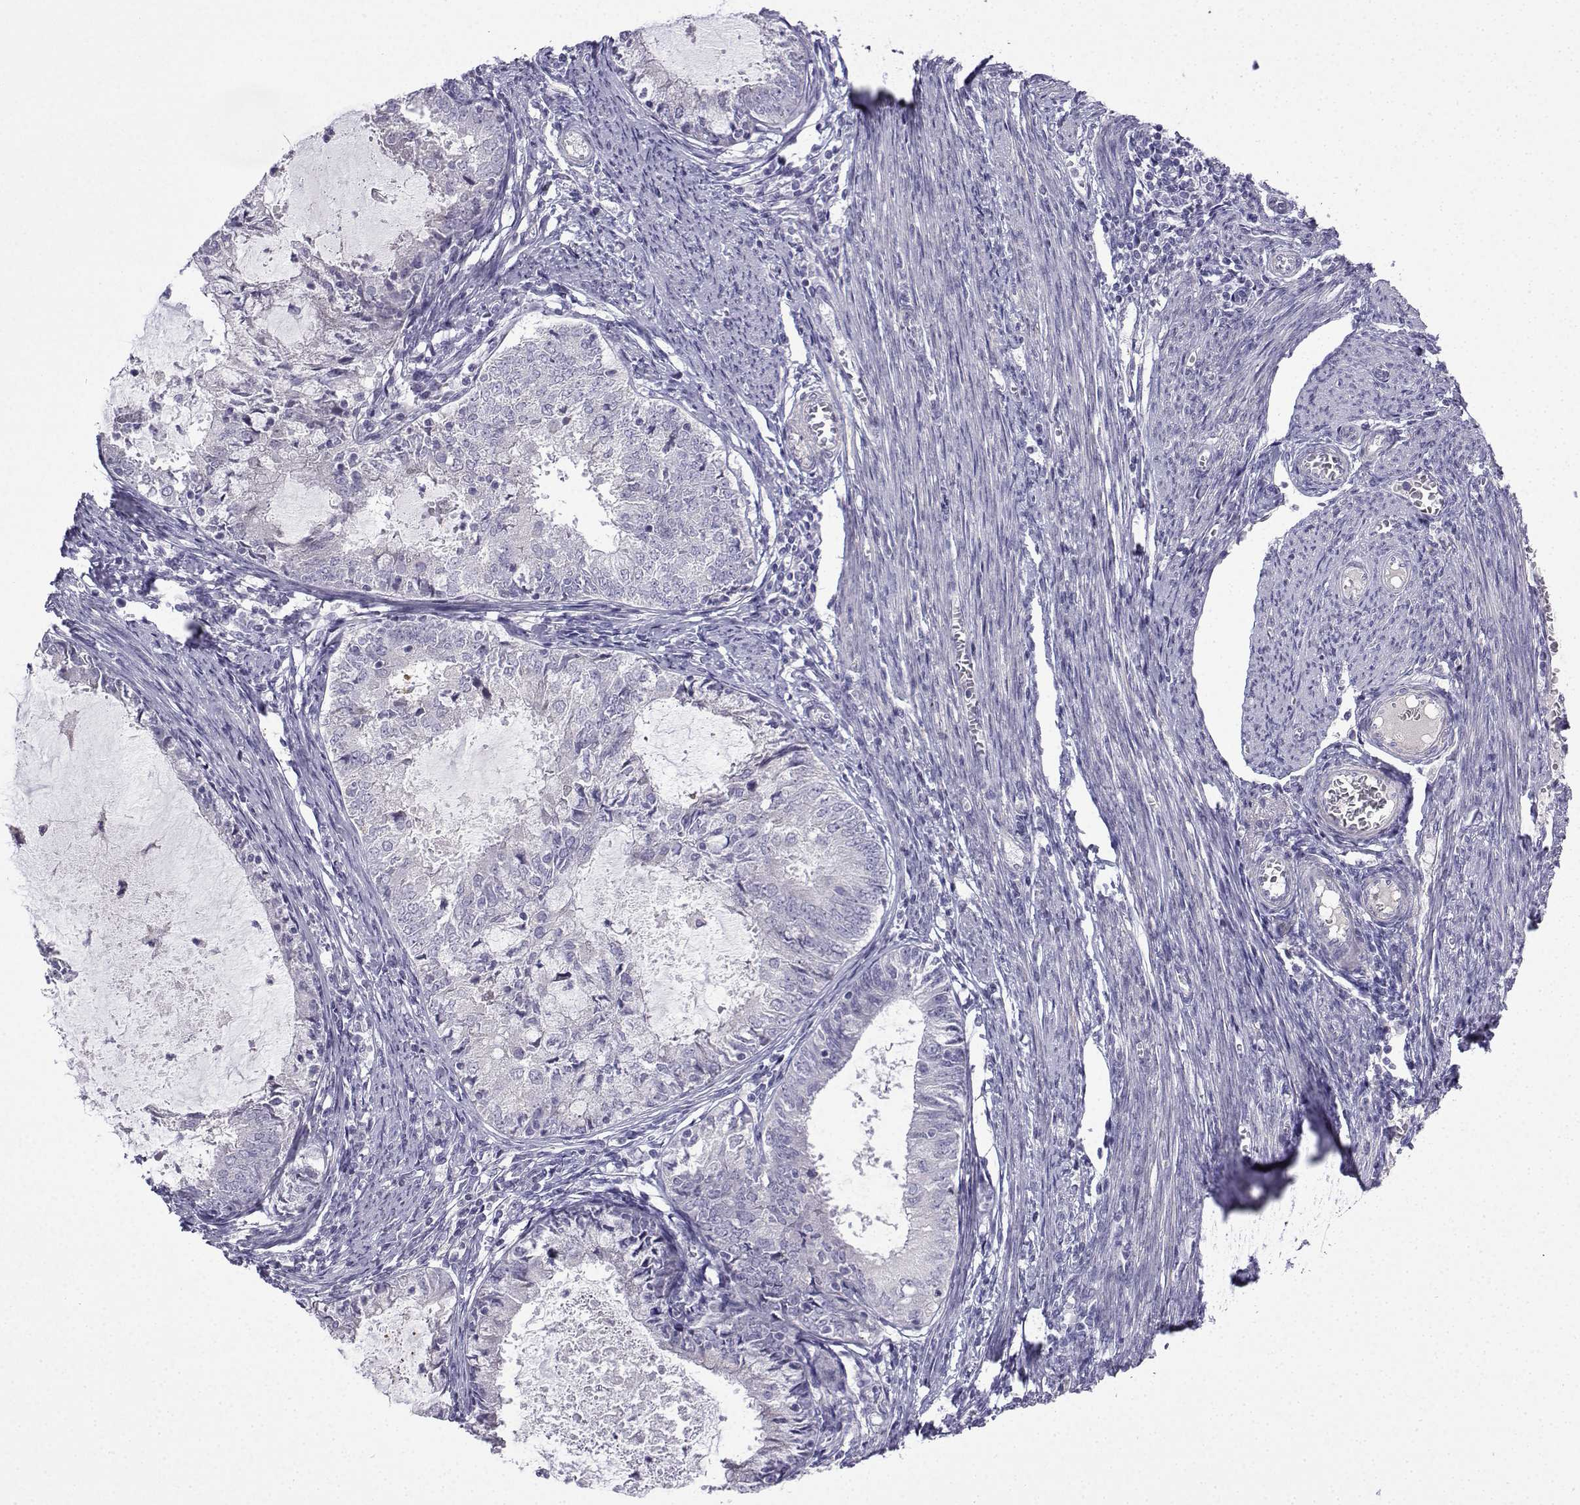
{"staining": {"intensity": "negative", "quantity": "none", "location": "none"}, "tissue": "endometrial cancer", "cell_type": "Tumor cells", "image_type": "cancer", "snomed": [{"axis": "morphology", "description": "Adenocarcinoma, NOS"}, {"axis": "topography", "description": "Endometrium"}], "caption": "Immunohistochemistry of human endometrial adenocarcinoma demonstrates no staining in tumor cells. The staining is performed using DAB brown chromogen with nuclei counter-stained in using hematoxylin.", "gene": "SPACA7", "patient": {"sex": "female", "age": 57}}